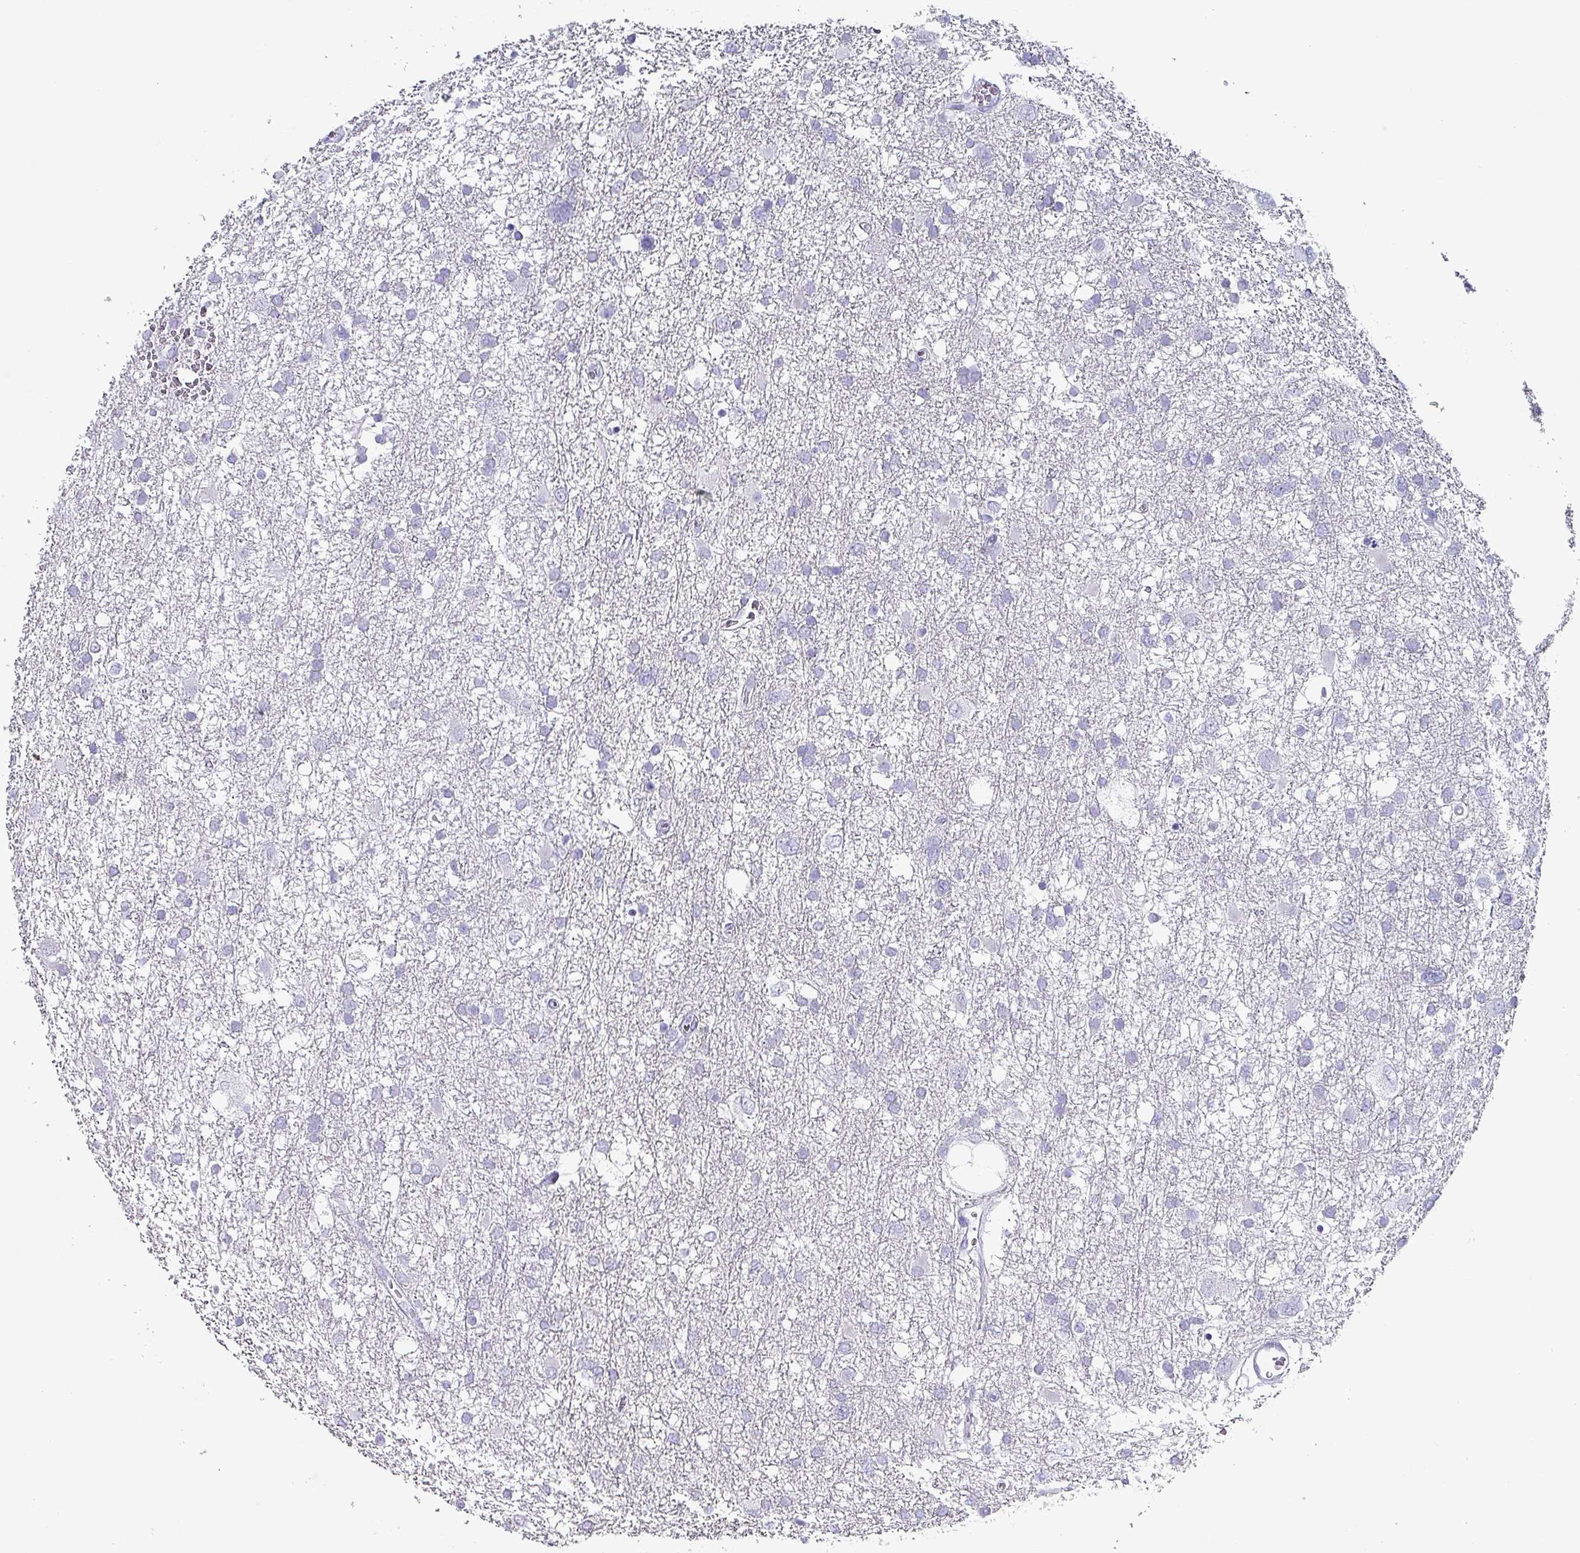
{"staining": {"intensity": "negative", "quantity": "none", "location": "none"}, "tissue": "glioma", "cell_type": "Tumor cells", "image_type": "cancer", "snomed": [{"axis": "morphology", "description": "Glioma, malignant, High grade"}, {"axis": "topography", "description": "Brain"}], "caption": "A high-resolution photomicrograph shows immunohistochemistry staining of malignant glioma (high-grade), which demonstrates no significant expression in tumor cells. (DAB immunohistochemistry visualized using brightfield microscopy, high magnification).", "gene": "INS-IGF2", "patient": {"sex": "male", "age": 61}}